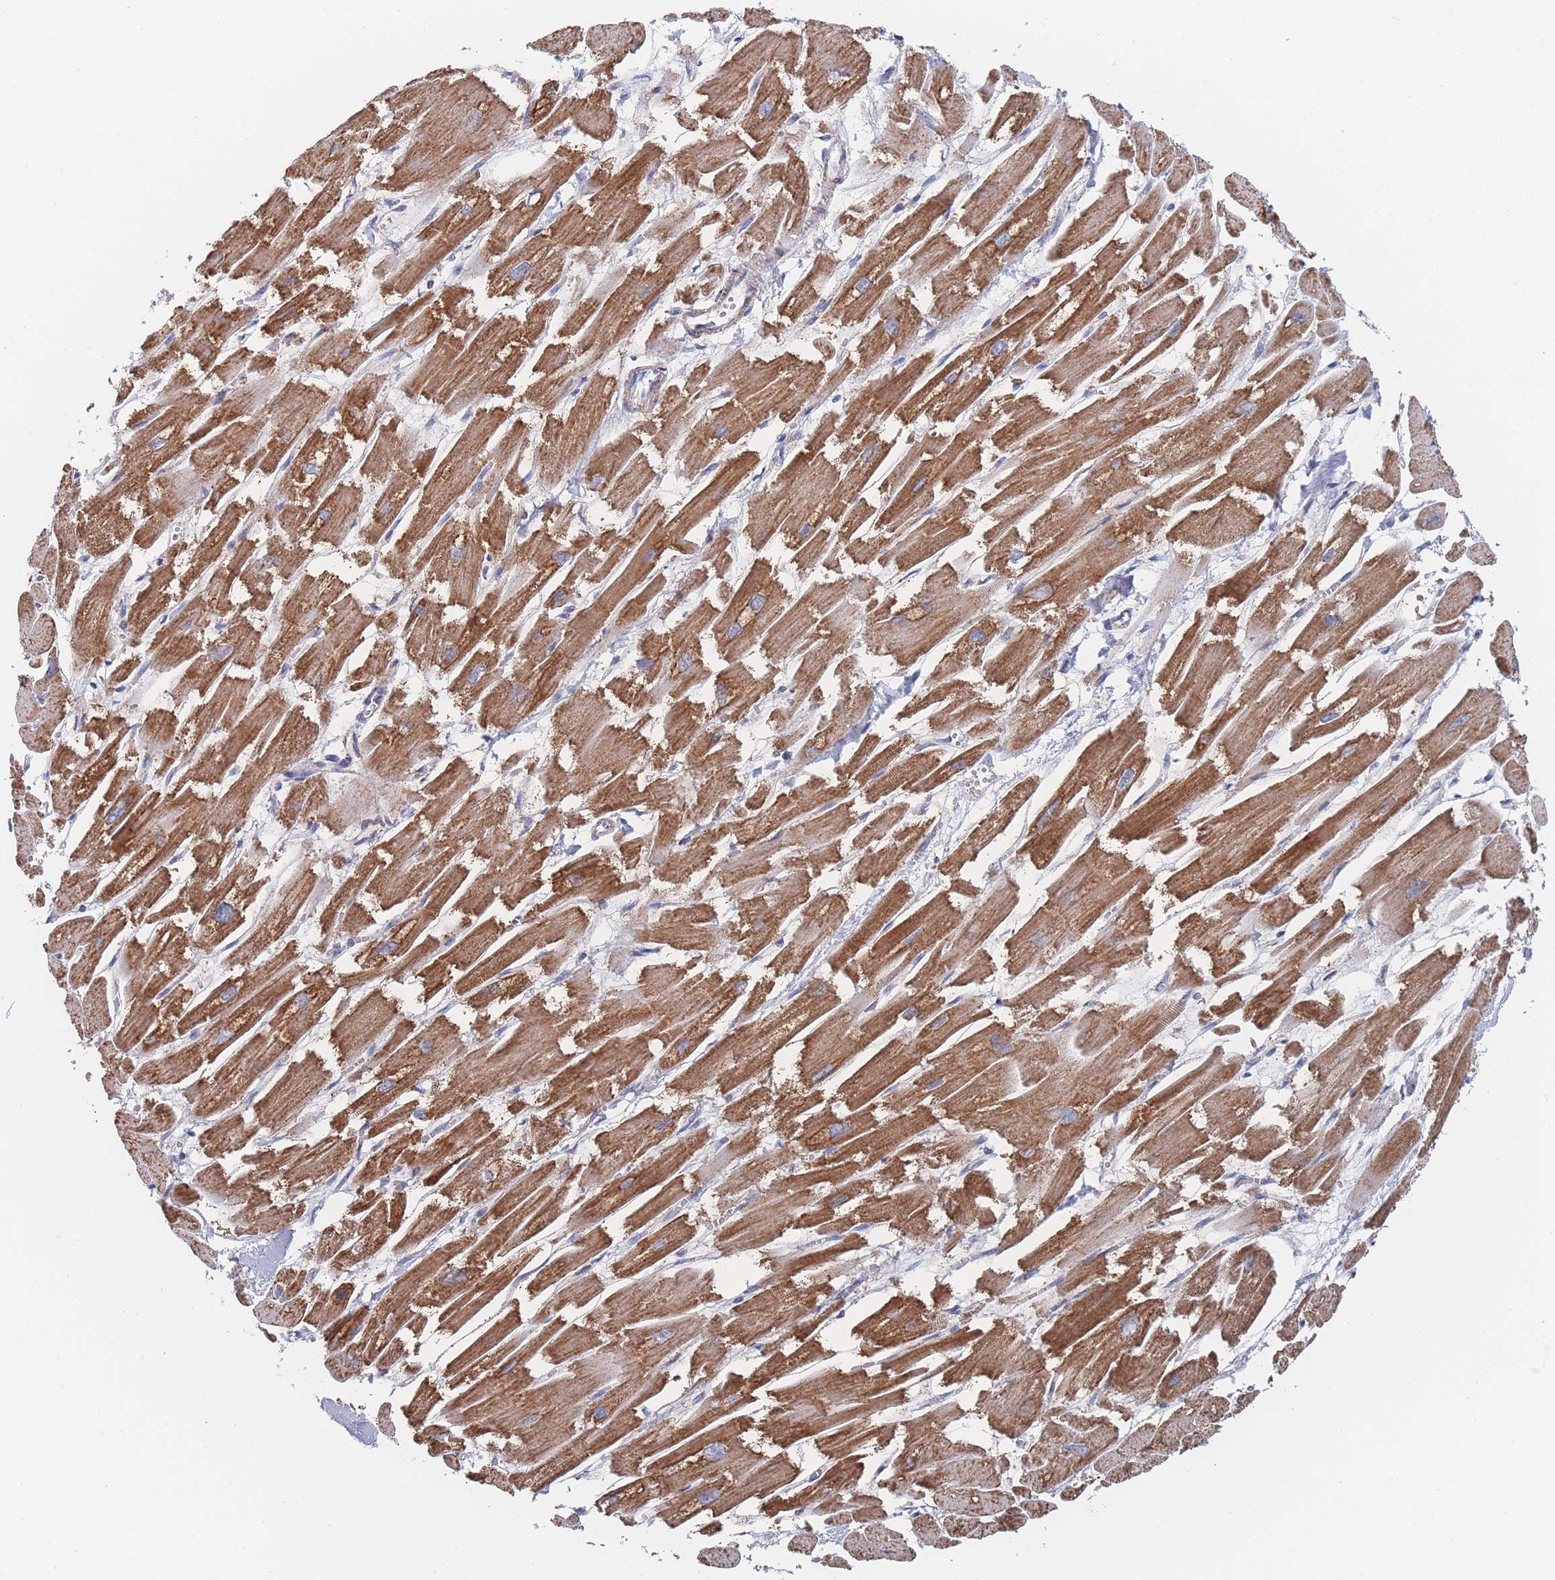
{"staining": {"intensity": "strong", "quantity": "25%-75%", "location": "cytoplasmic/membranous"}, "tissue": "heart muscle", "cell_type": "Cardiomyocytes", "image_type": "normal", "snomed": [{"axis": "morphology", "description": "Normal tissue, NOS"}, {"axis": "topography", "description": "Heart"}], "caption": "DAB (3,3'-diaminobenzidine) immunohistochemical staining of unremarkable human heart muscle exhibits strong cytoplasmic/membranous protein positivity in about 25%-75% of cardiomyocytes.", "gene": "IKZF4", "patient": {"sex": "male", "age": 54}}